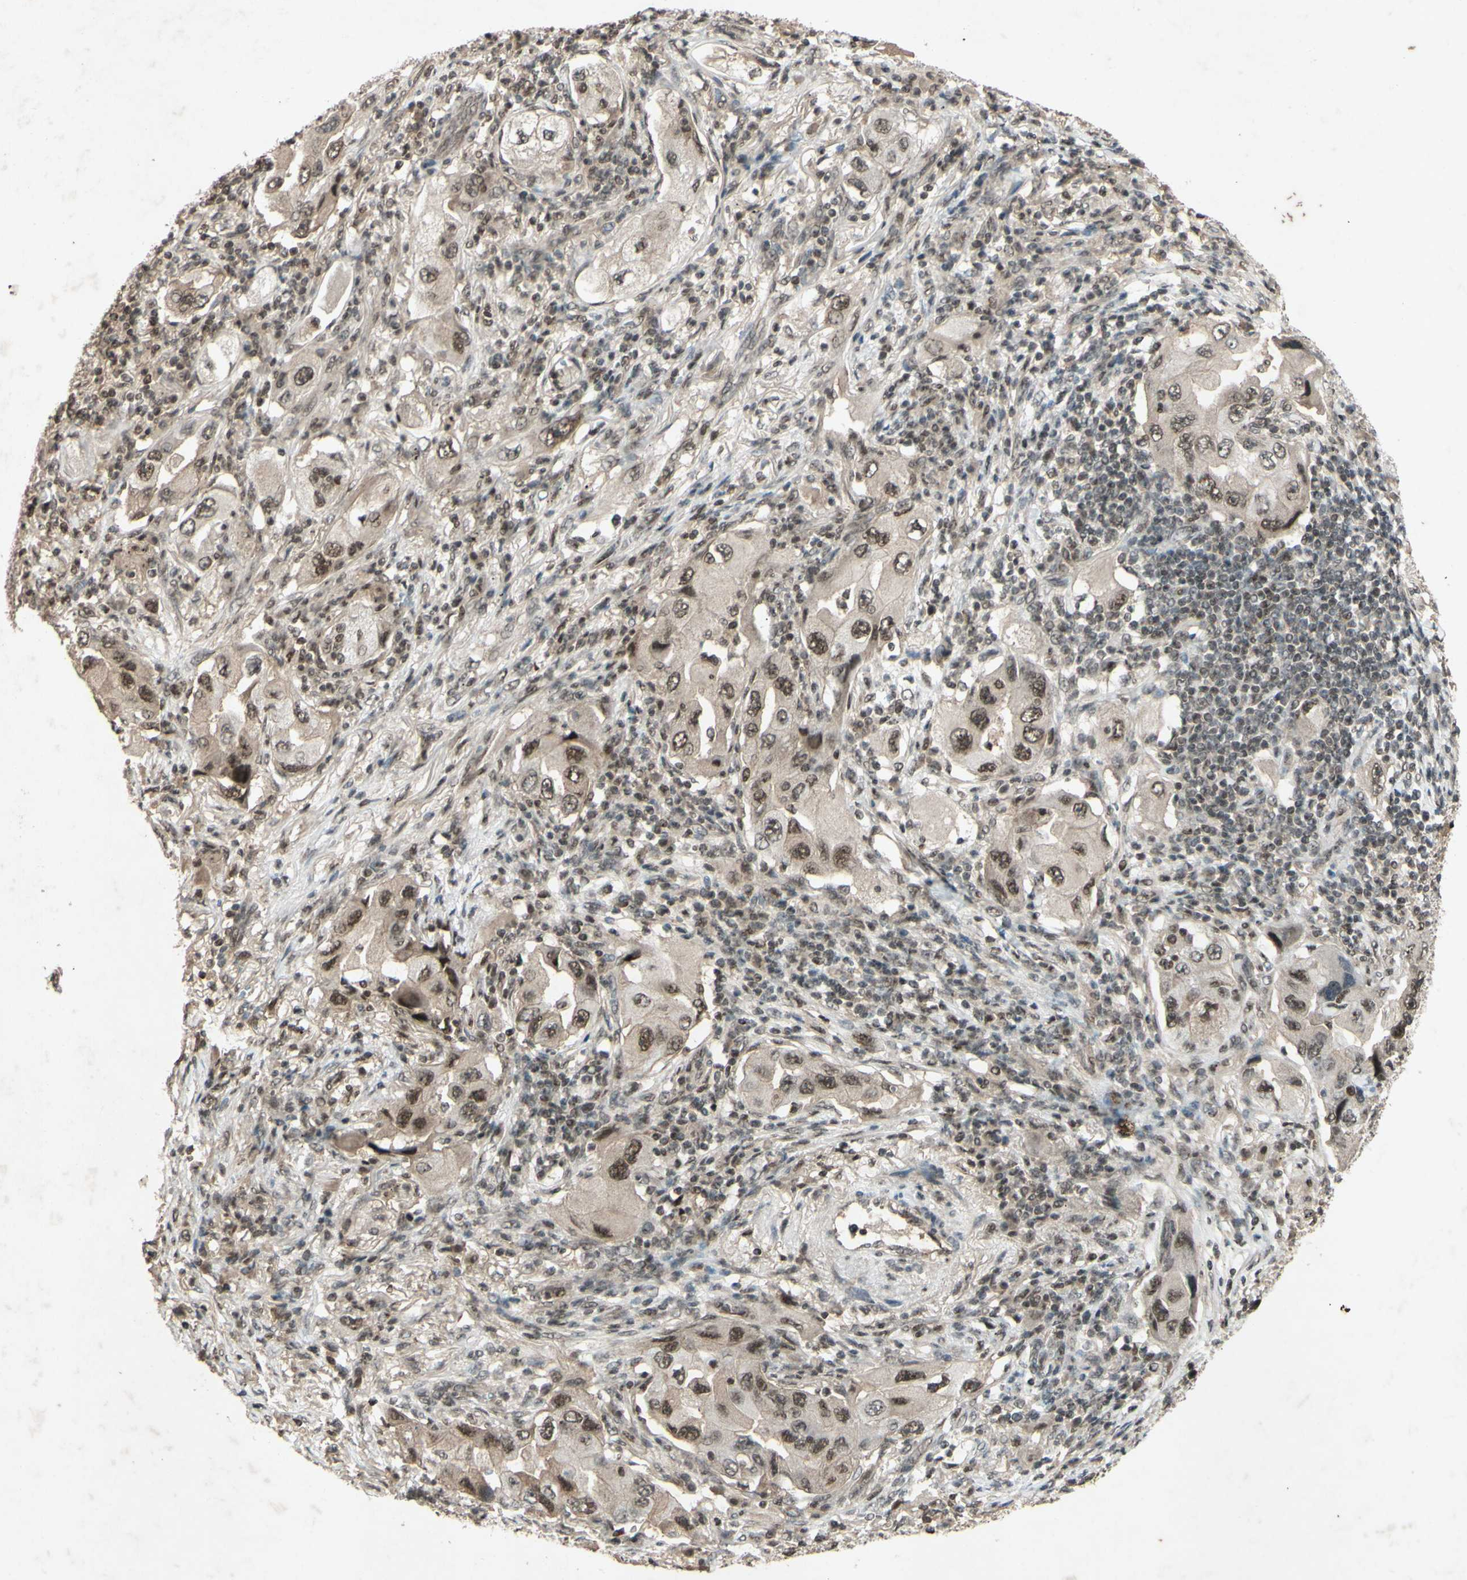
{"staining": {"intensity": "moderate", "quantity": ">75%", "location": "nuclear"}, "tissue": "lung cancer", "cell_type": "Tumor cells", "image_type": "cancer", "snomed": [{"axis": "morphology", "description": "Adenocarcinoma, NOS"}, {"axis": "topography", "description": "Lung"}], "caption": "Adenocarcinoma (lung) stained with a brown dye reveals moderate nuclear positive positivity in about >75% of tumor cells.", "gene": "SNW1", "patient": {"sex": "female", "age": 65}}